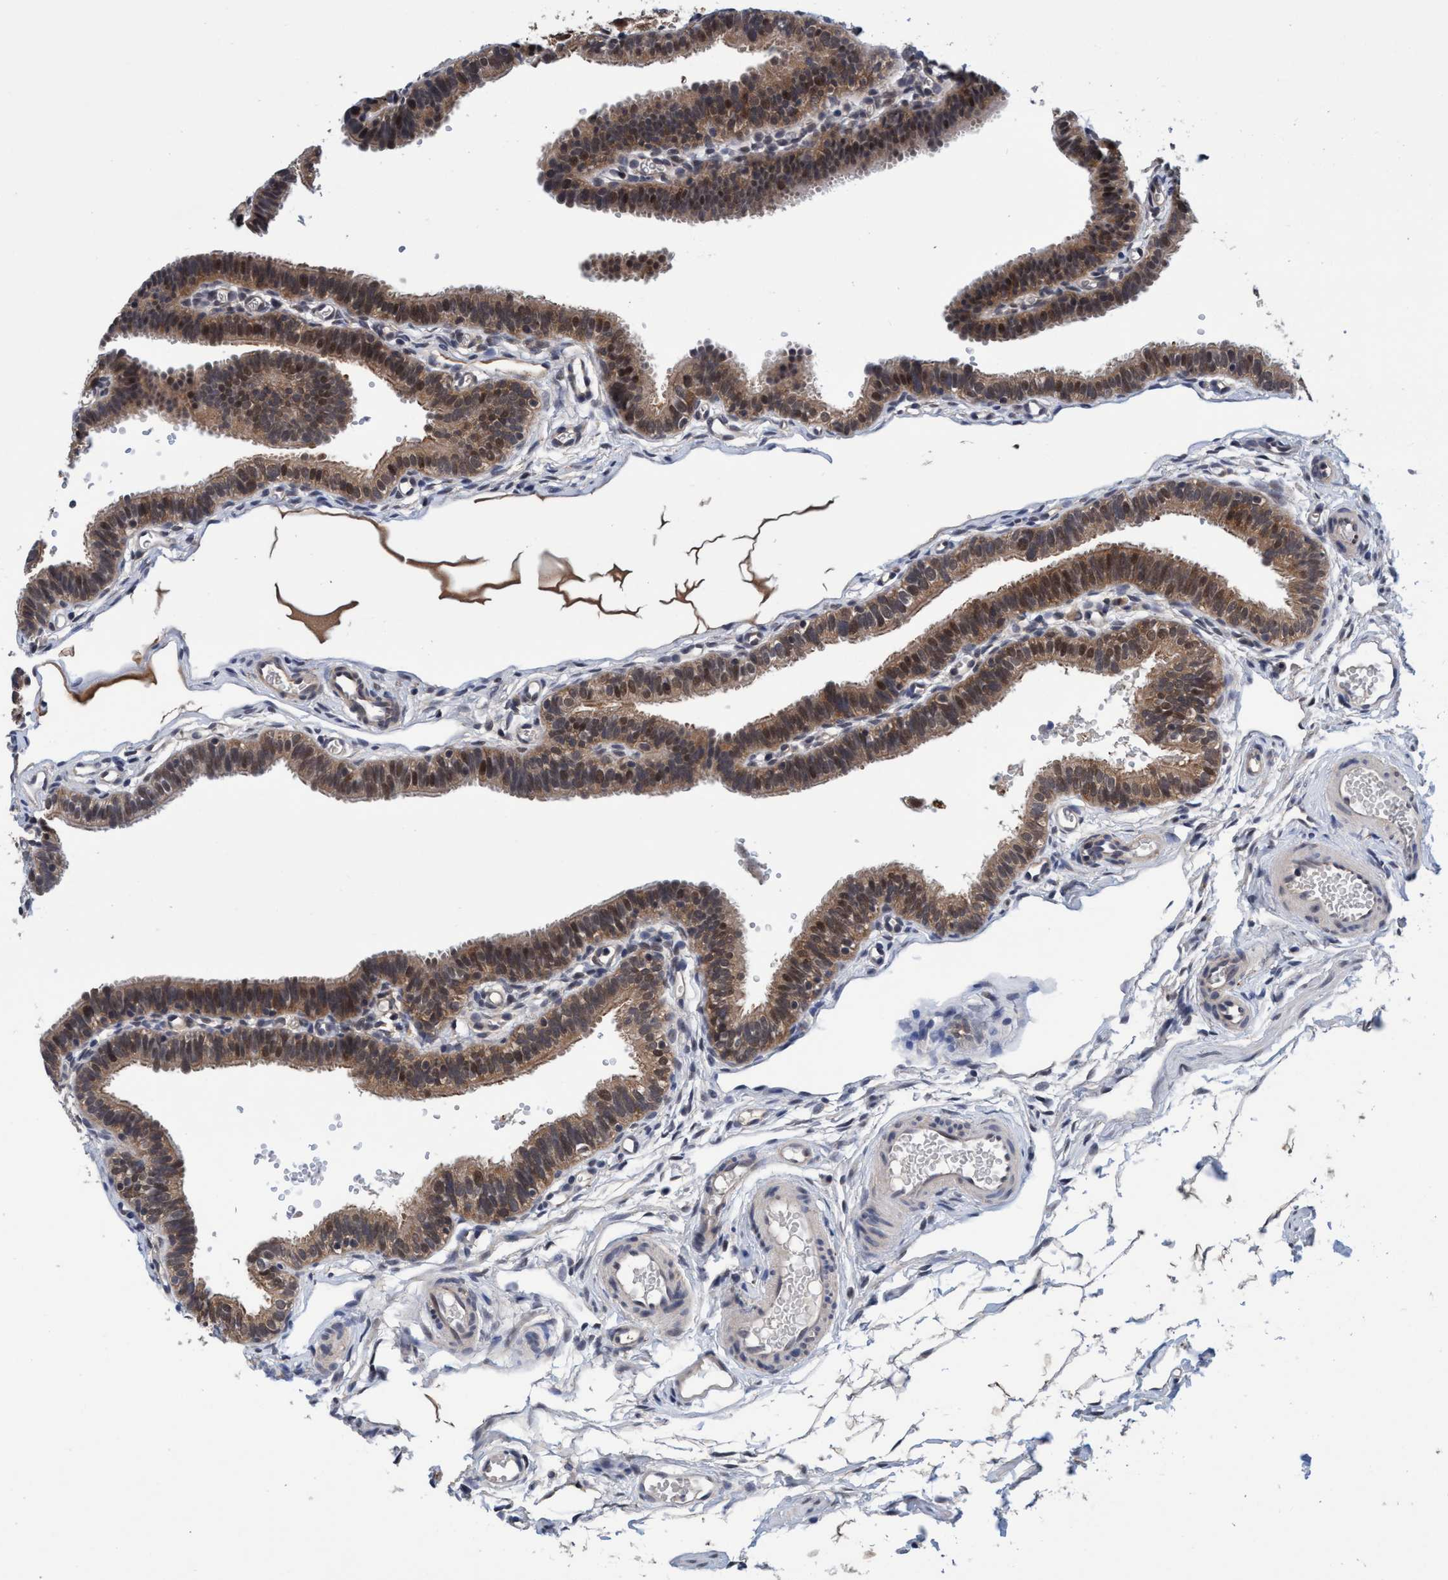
{"staining": {"intensity": "moderate", "quantity": ">75%", "location": "cytoplasmic/membranous,nuclear"}, "tissue": "fallopian tube", "cell_type": "Glandular cells", "image_type": "normal", "snomed": [{"axis": "morphology", "description": "Normal tissue, NOS"}, {"axis": "topography", "description": "Fallopian tube"}, {"axis": "topography", "description": "Placenta"}], "caption": "Glandular cells show medium levels of moderate cytoplasmic/membranous,nuclear positivity in about >75% of cells in normal human fallopian tube.", "gene": "PSMD12", "patient": {"sex": "female", "age": 34}}